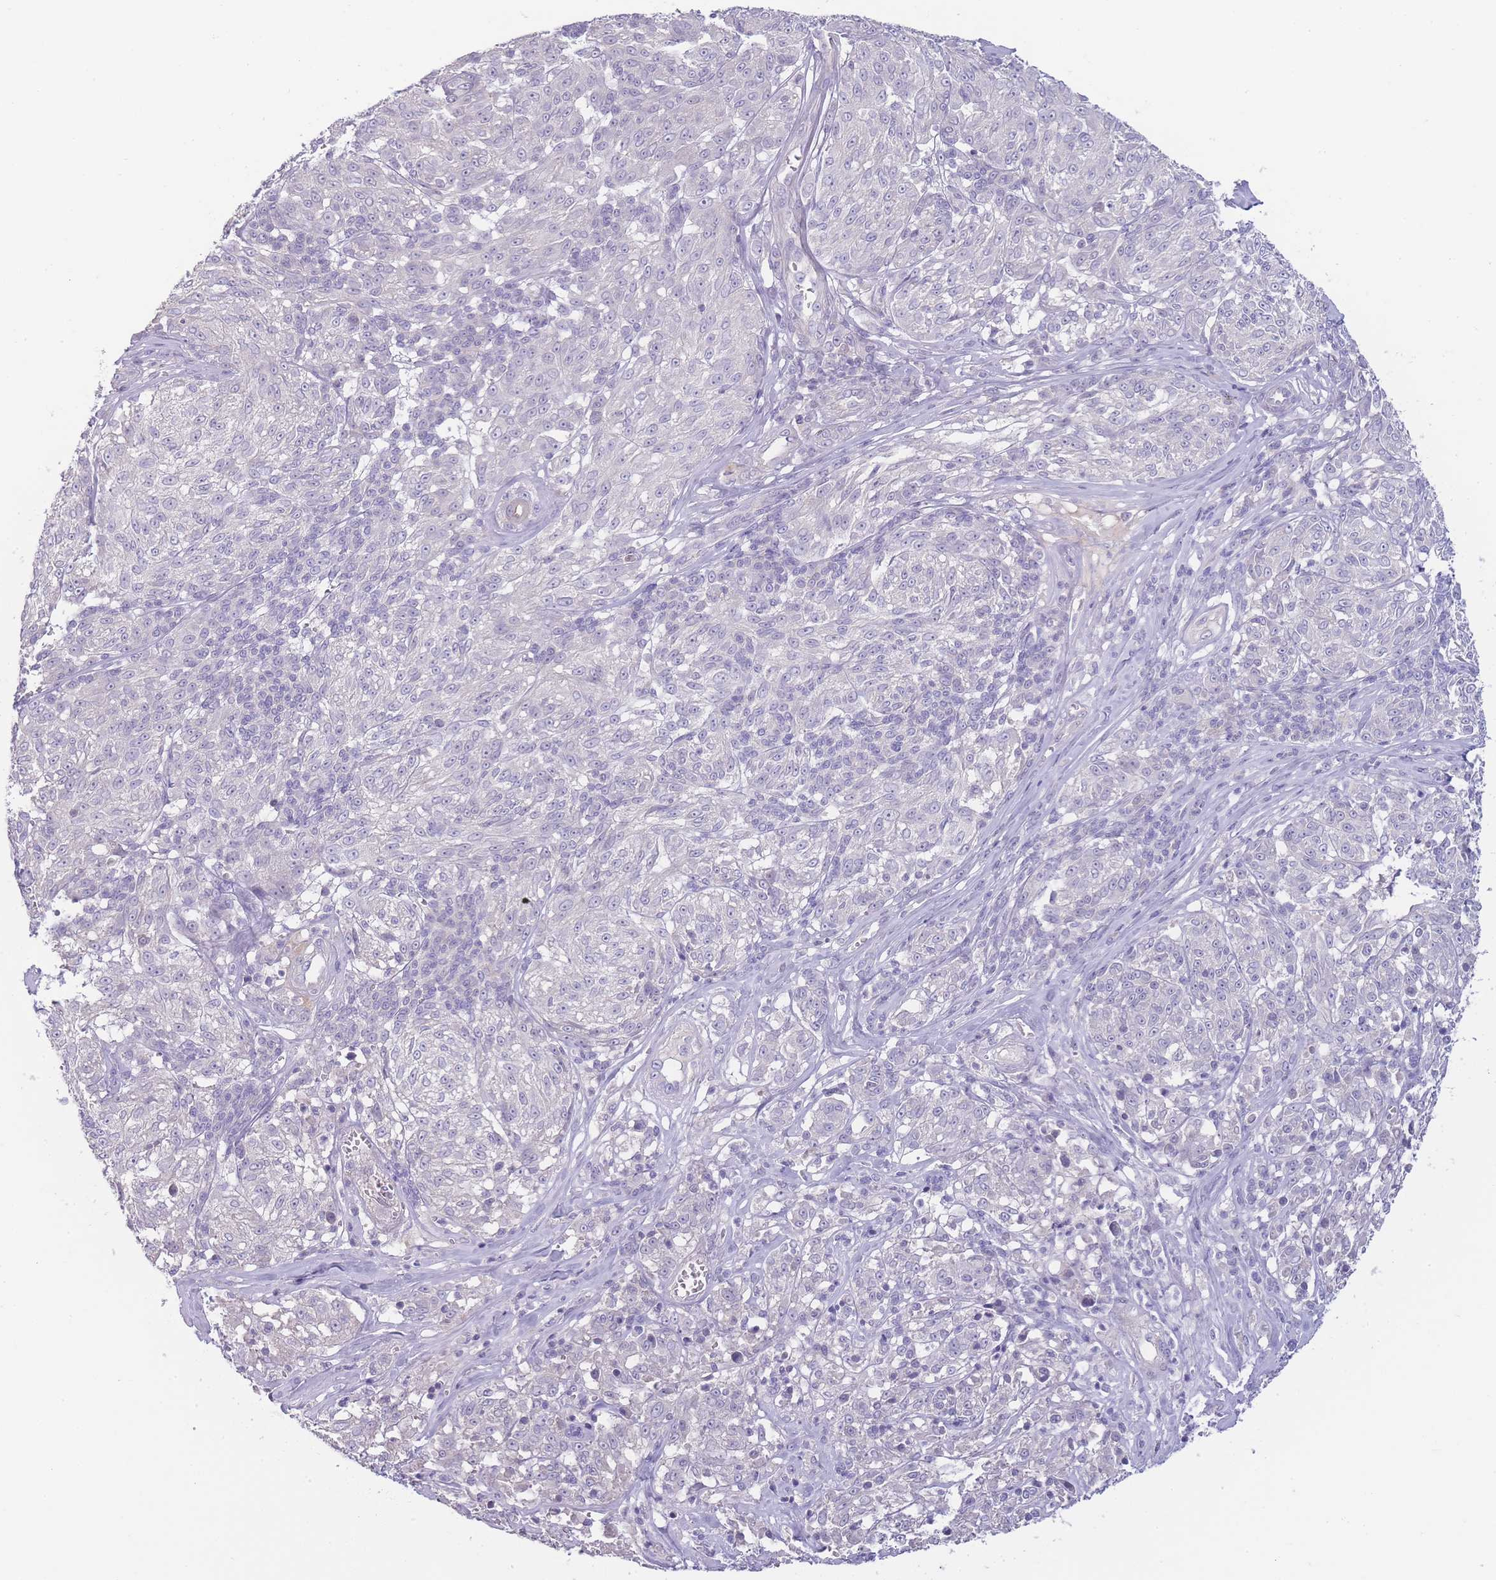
{"staining": {"intensity": "negative", "quantity": "none", "location": "none"}, "tissue": "melanoma", "cell_type": "Tumor cells", "image_type": "cancer", "snomed": [{"axis": "morphology", "description": "Malignant melanoma, NOS"}, {"axis": "topography", "description": "Skin"}], "caption": "Human malignant melanoma stained for a protein using IHC exhibits no positivity in tumor cells.", "gene": "SPHKAP", "patient": {"sex": "female", "age": 63}}